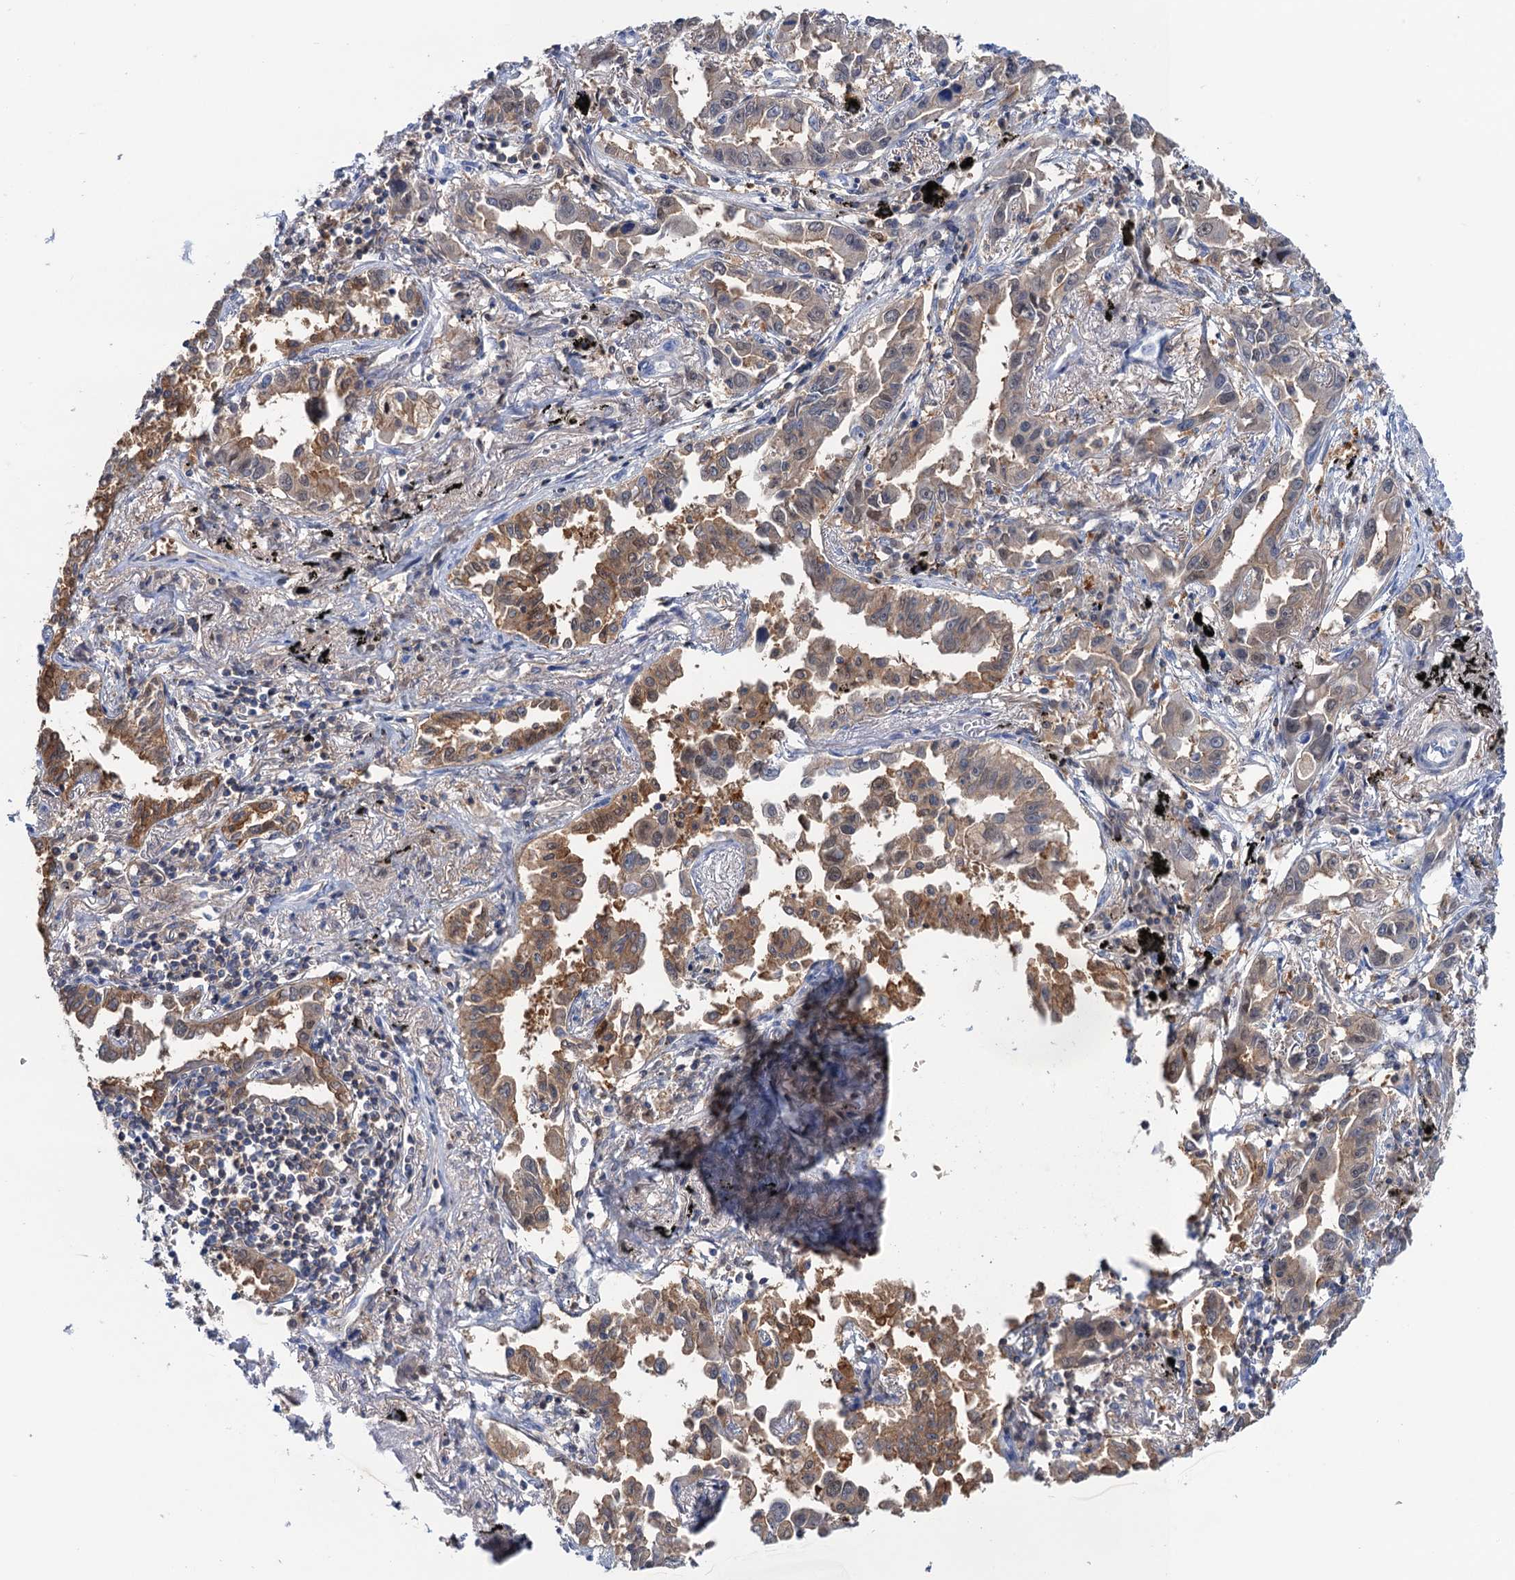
{"staining": {"intensity": "moderate", "quantity": ">75%", "location": "cytoplasmic/membranous"}, "tissue": "lung cancer", "cell_type": "Tumor cells", "image_type": "cancer", "snomed": [{"axis": "morphology", "description": "Adenocarcinoma, NOS"}, {"axis": "topography", "description": "Lung"}], "caption": "High-power microscopy captured an IHC photomicrograph of lung cancer, revealing moderate cytoplasmic/membranous expression in approximately >75% of tumor cells. The protein is shown in brown color, while the nuclei are stained blue.", "gene": "FAH", "patient": {"sex": "male", "age": 67}}